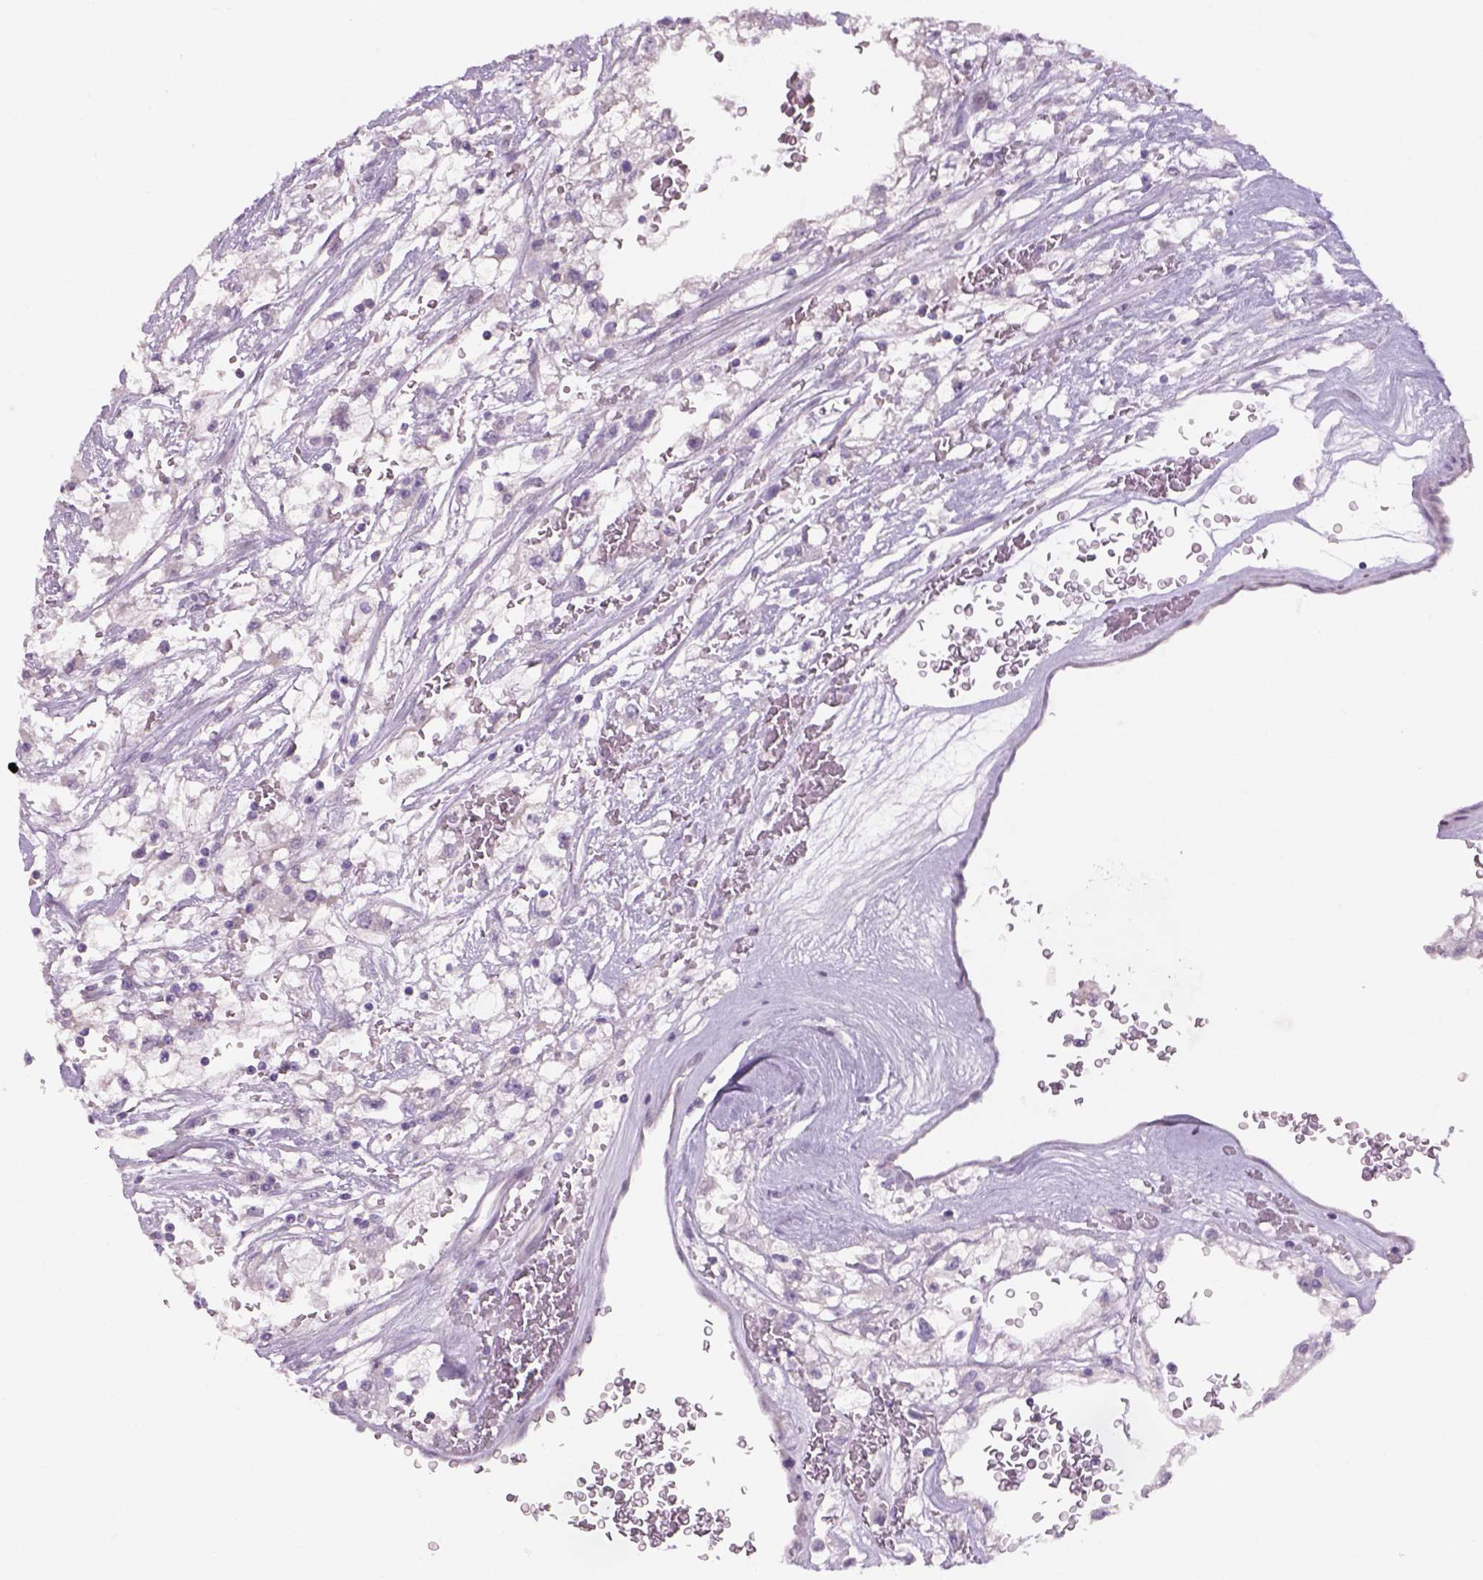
{"staining": {"intensity": "negative", "quantity": "none", "location": "none"}, "tissue": "renal cancer", "cell_type": "Tumor cells", "image_type": "cancer", "snomed": [{"axis": "morphology", "description": "Adenocarcinoma, NOS"}, {"axis": "topography", "description": "Kidney"}], "caption": "Tumor cells are negative for protein expression in human renal cancer. The staining was performed using DAB (3,3'-diaminobenzidine) to visualize the protein expression in brown, while the nuclei were stained in blue with hematoxylin (Magnification: 20x).", "gene": "ADGRV1", "patient": {"sex": "male", "age": 59}}